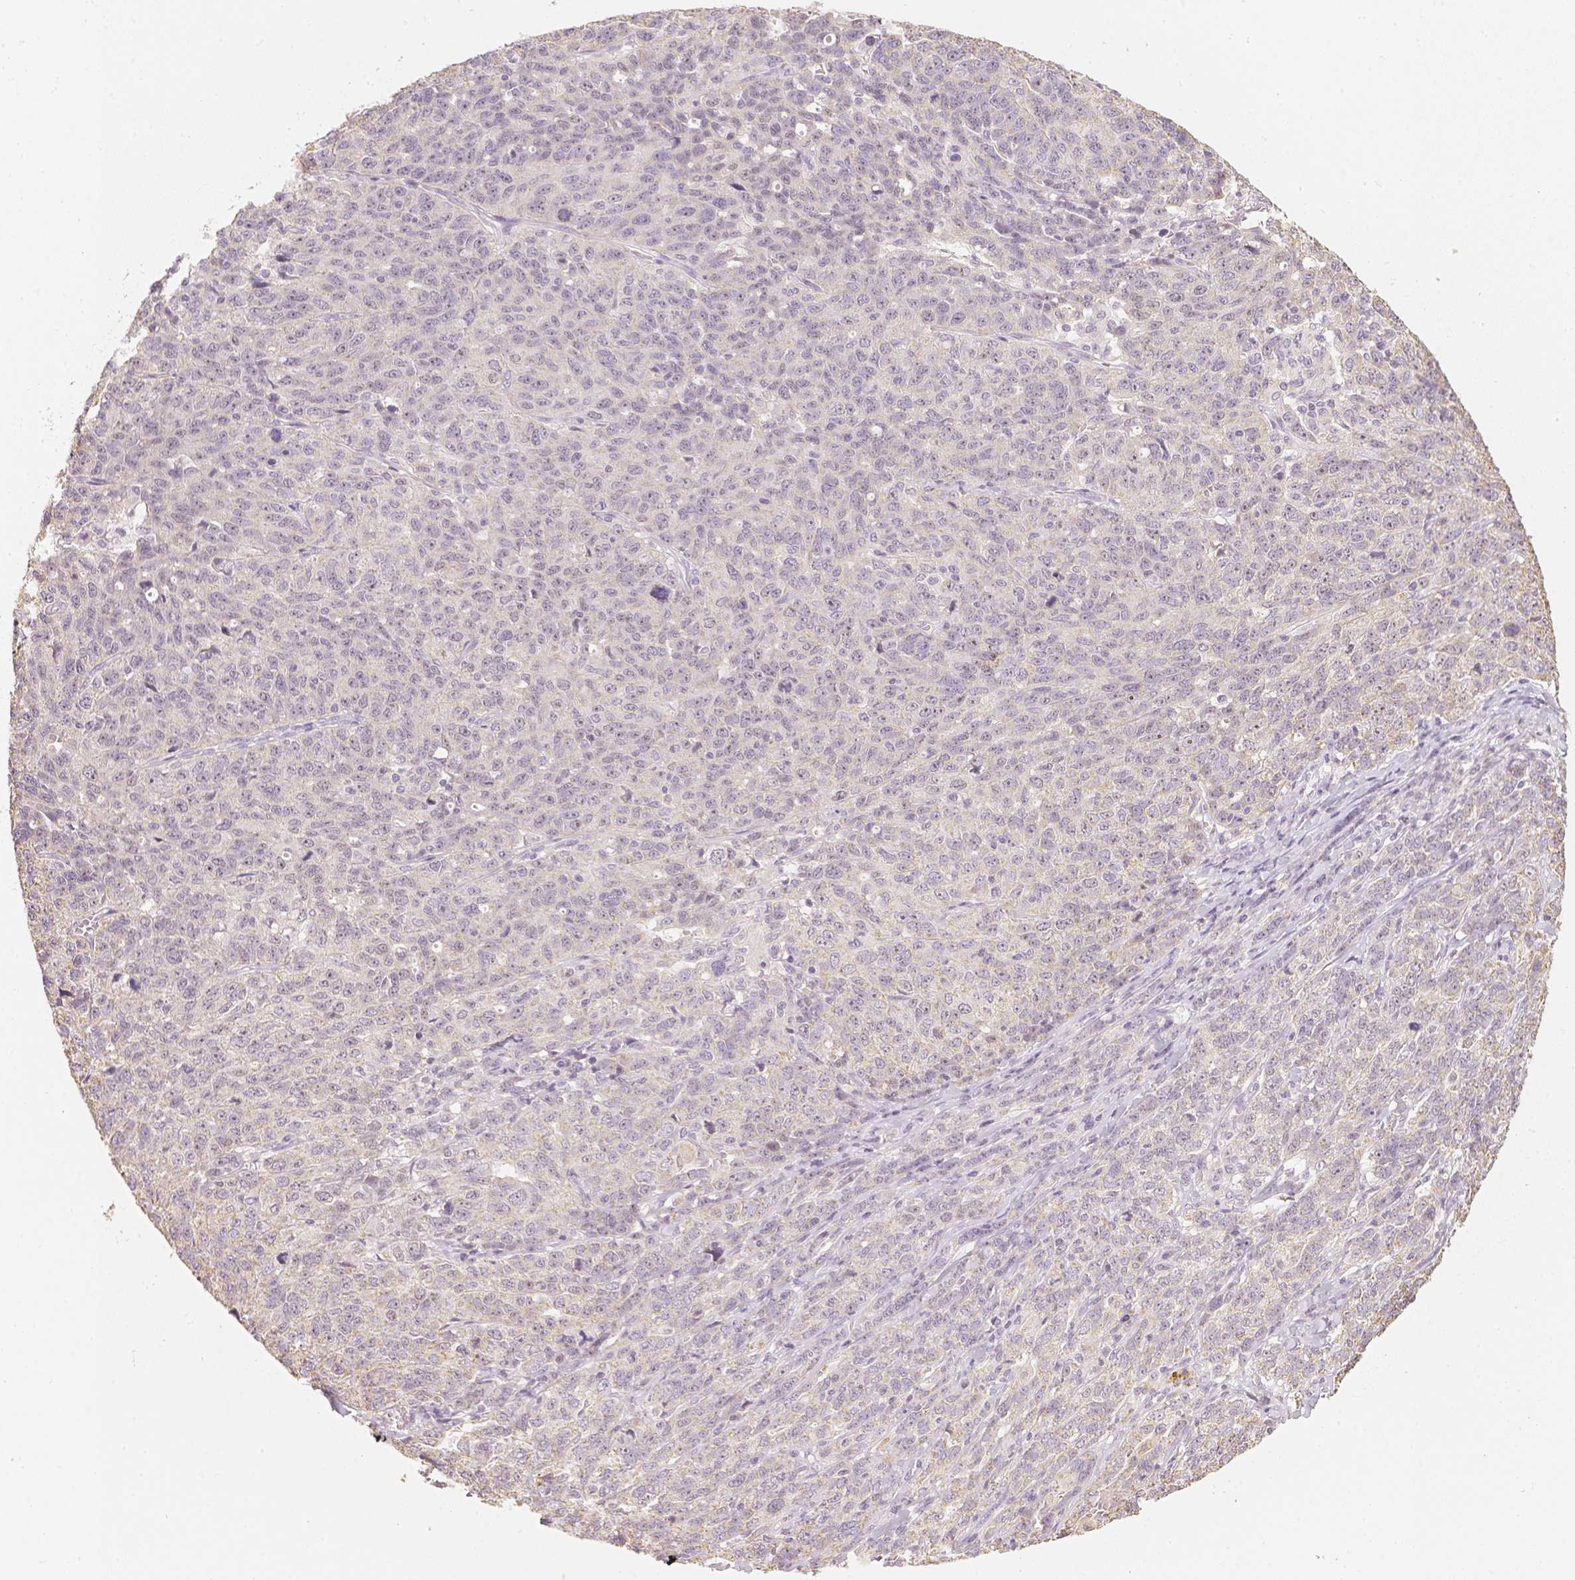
{"staining": {"intensity": "negative", "quantity": "none", "location": "none"}, "tissue": "ovarian cancer", "cell_type": "Tumor cells", "image_type": "cancer", "snomed": [{"axis": "morphology", "description": "Cystadenocarcinoma, serous, NOS"}, {"axis": "topography", "description": "Ovary"}], "caption": "DAB immunohistochemical staining of human ovarian serous cystadenocarcinoma shows no significant positivity in tumor cells.", "gene": "NVL", "patient": {"sex": "female", "age": 71}}